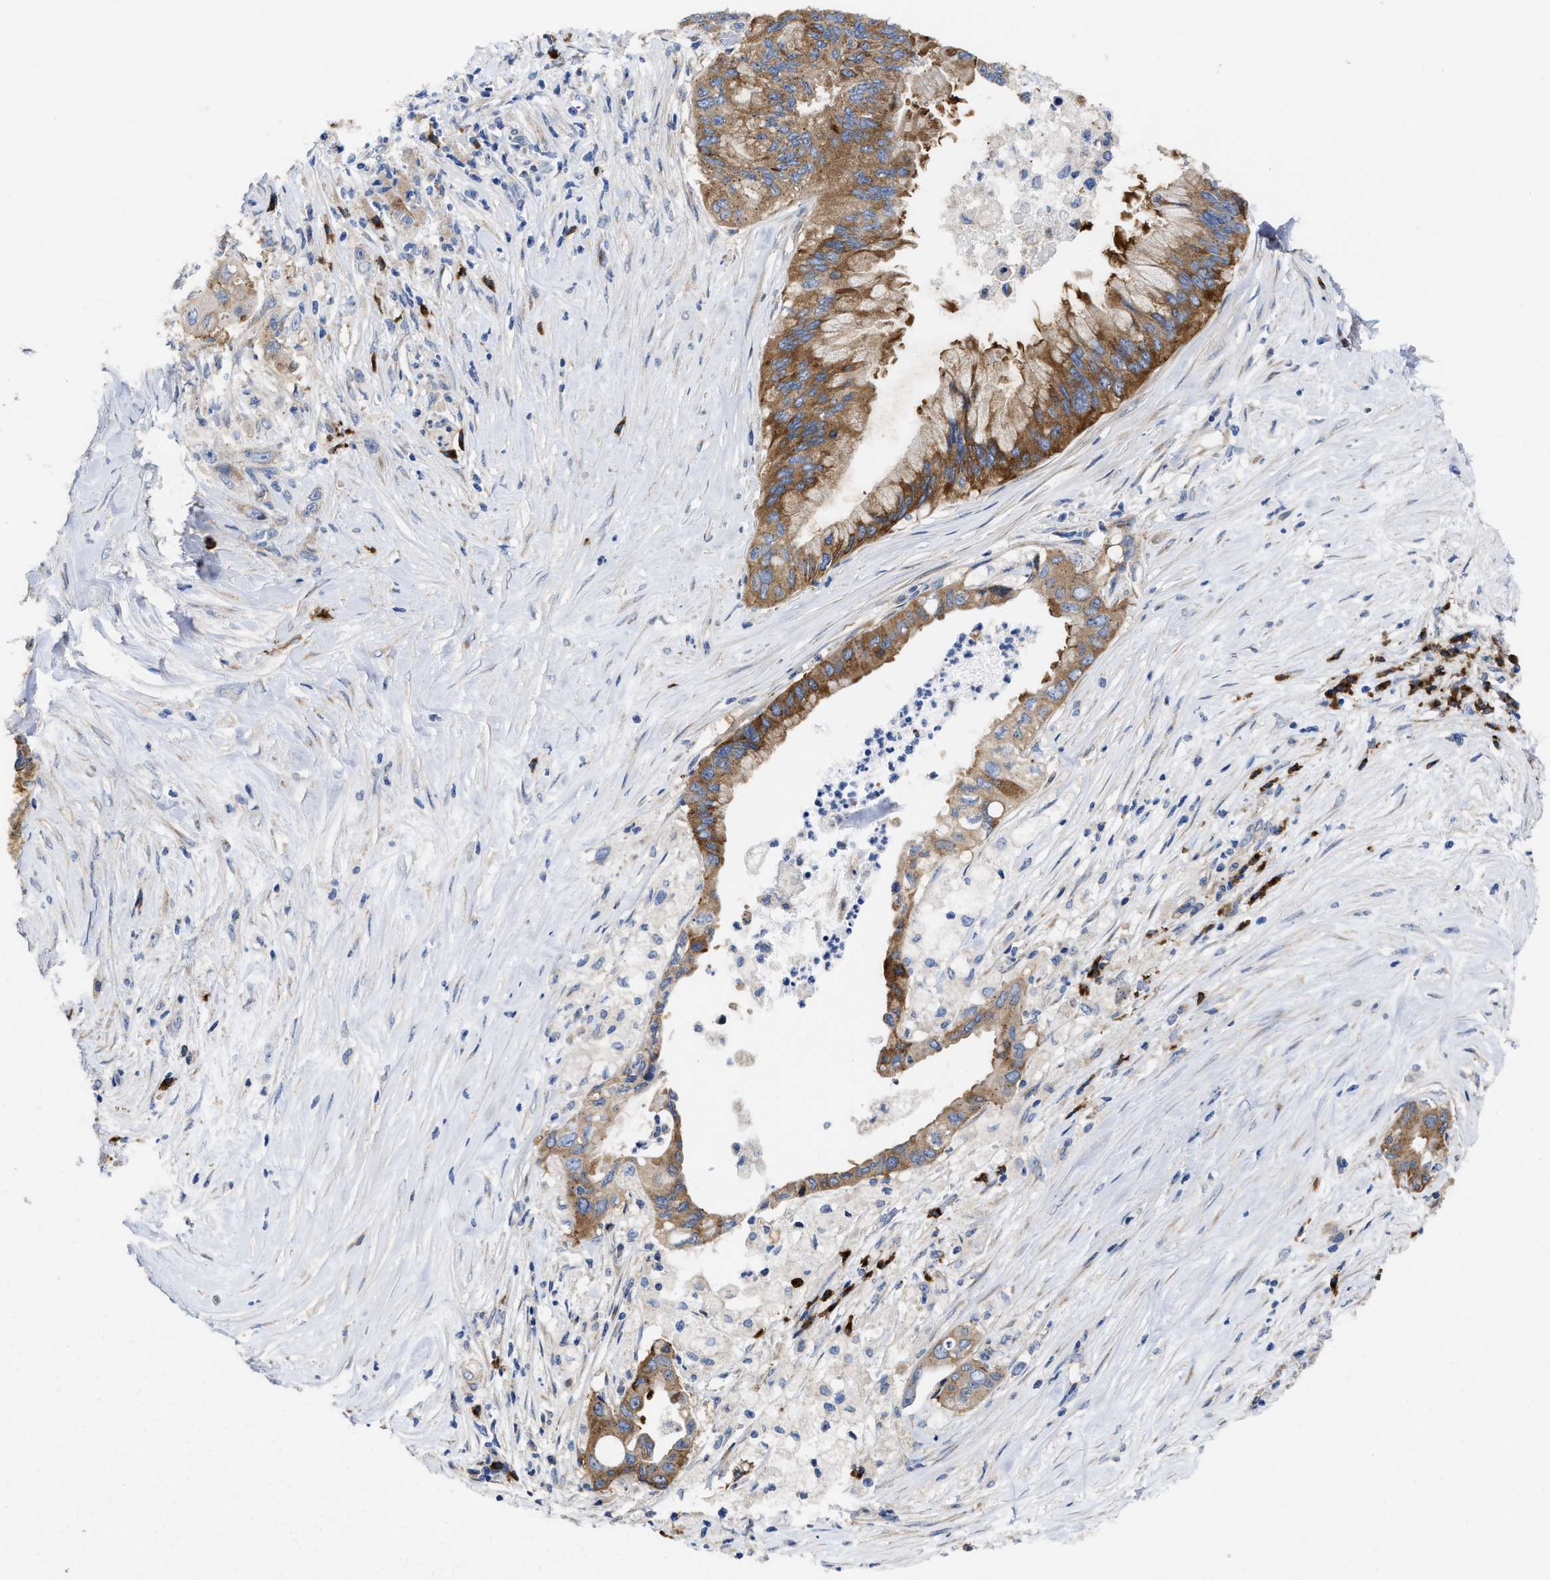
{"staining": {"intensity": "strong", "quantity": ">75%", "location": "cytoplasmic/membranous"}, "tissue": "pancreatic cancer", "cell_type": "Tumor cells", "image_type": "cancer", "snomed": [{"axis": "morphology", "description": "Adenocarcinoma, NOS"}, {"axis": "topography", "description": "Pancreas"}], "caption": "Immunohistochemical staining of human pancreatic adenocarcinoma demonstrates high levels of strong cytoplasmic/membranous expression in approximately >75% of tumor cells. (IHC, brightfield microscopy, high magnification).", "gene": "PPP1R15A", "patient": {"sex": "female", "age": 73}}